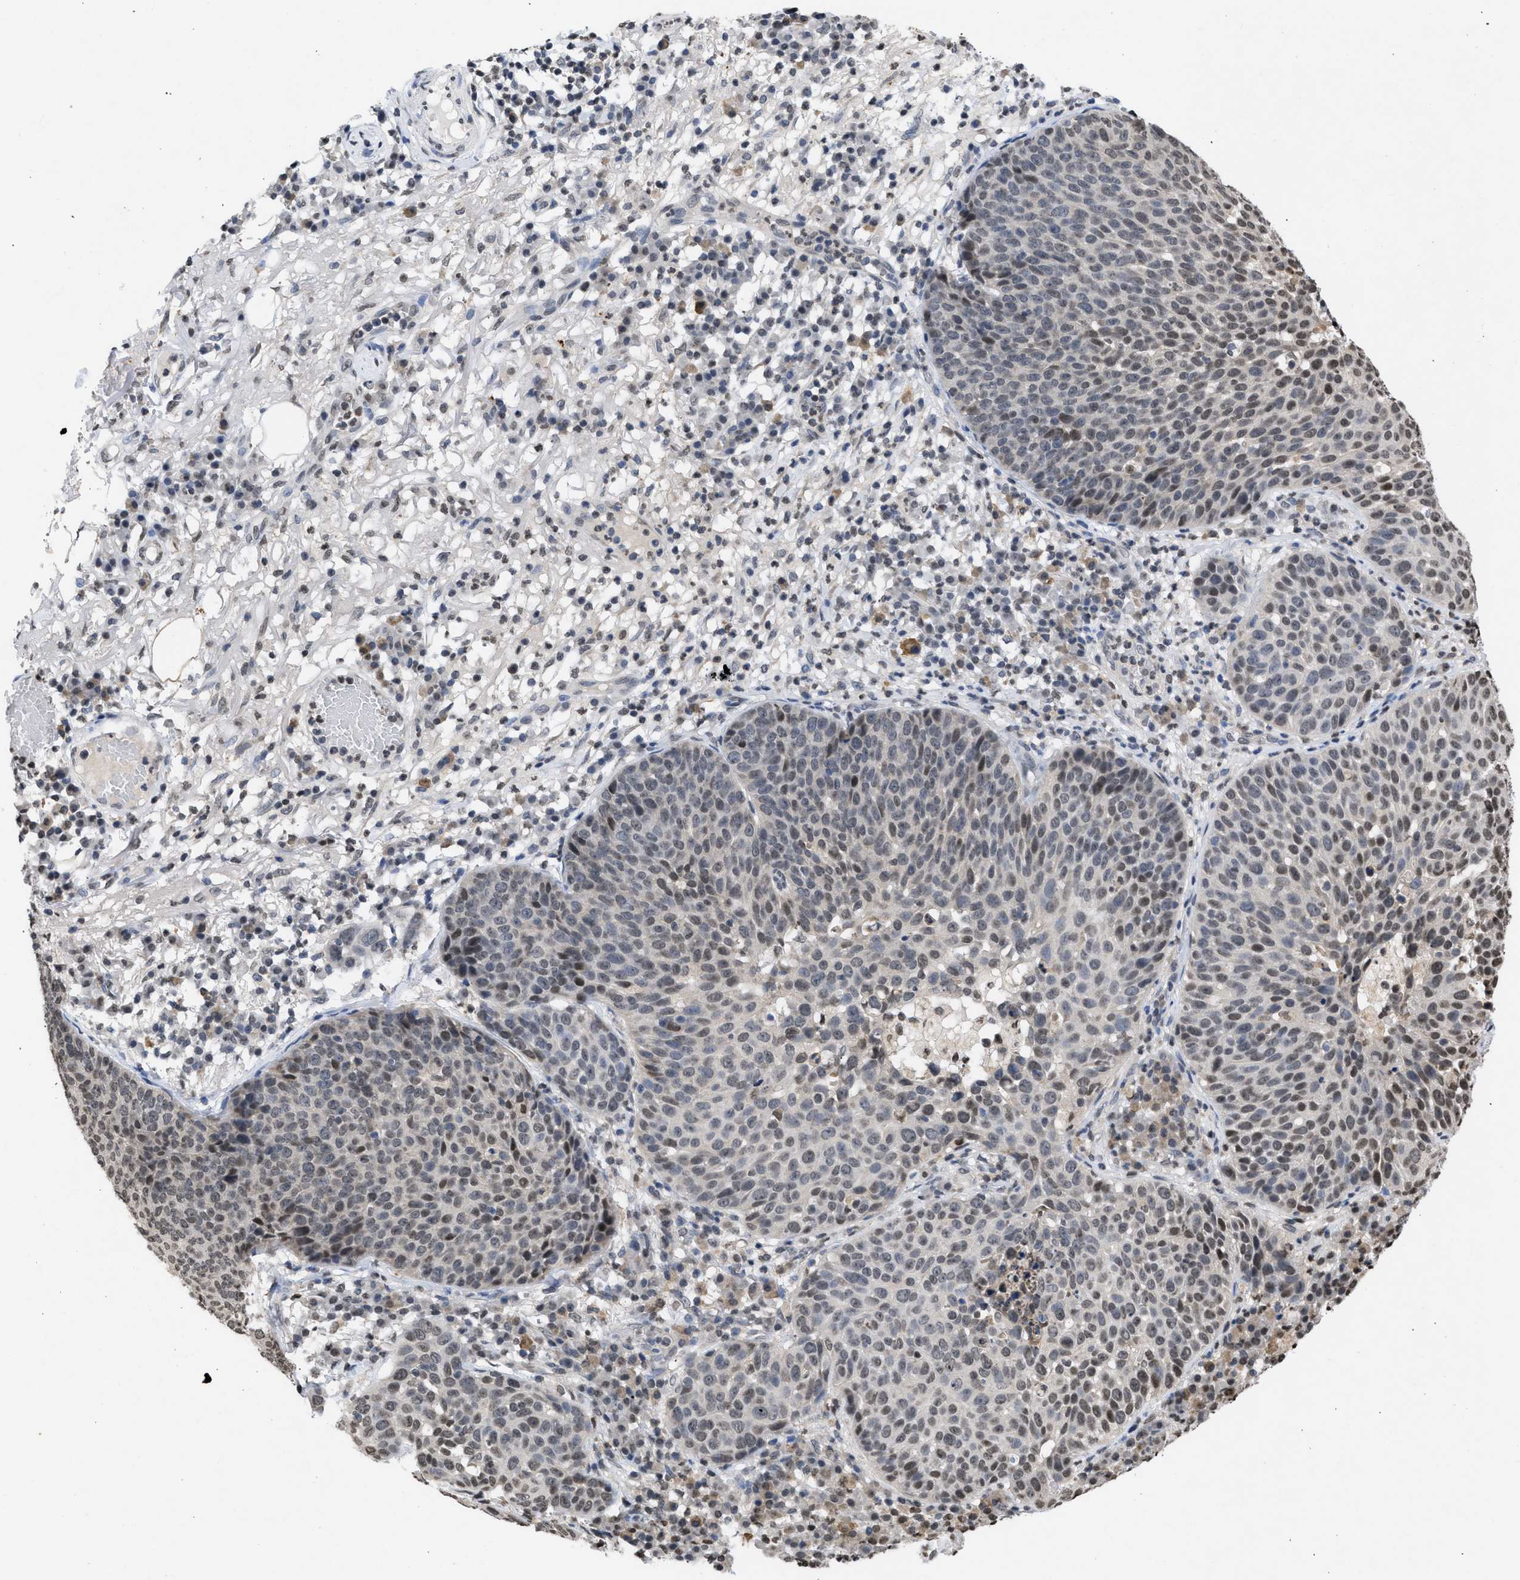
{"staining": {"intensity": "weak", "quantity": "25%-75%", "location": "nuclear"}, "tissue": "skin cancer", "cell_type": "Tumor cells", "image_type": "cancer", "snomed": [{"axis": "morphology", "description": "Squamous cell carcinoma in situ, NOS"}, {"axis": "morphology", "description": "Squamous cell carcinoma, NOS"}, {"axis": "topography", "description": "Skin"}], "caption": "Protein staining of skin cancer tissue reveals weak nuclear expression in about 25%-75% of tumor cells.", "gene": "NUP35", "patient": {"sex": "male", "age": 93}}